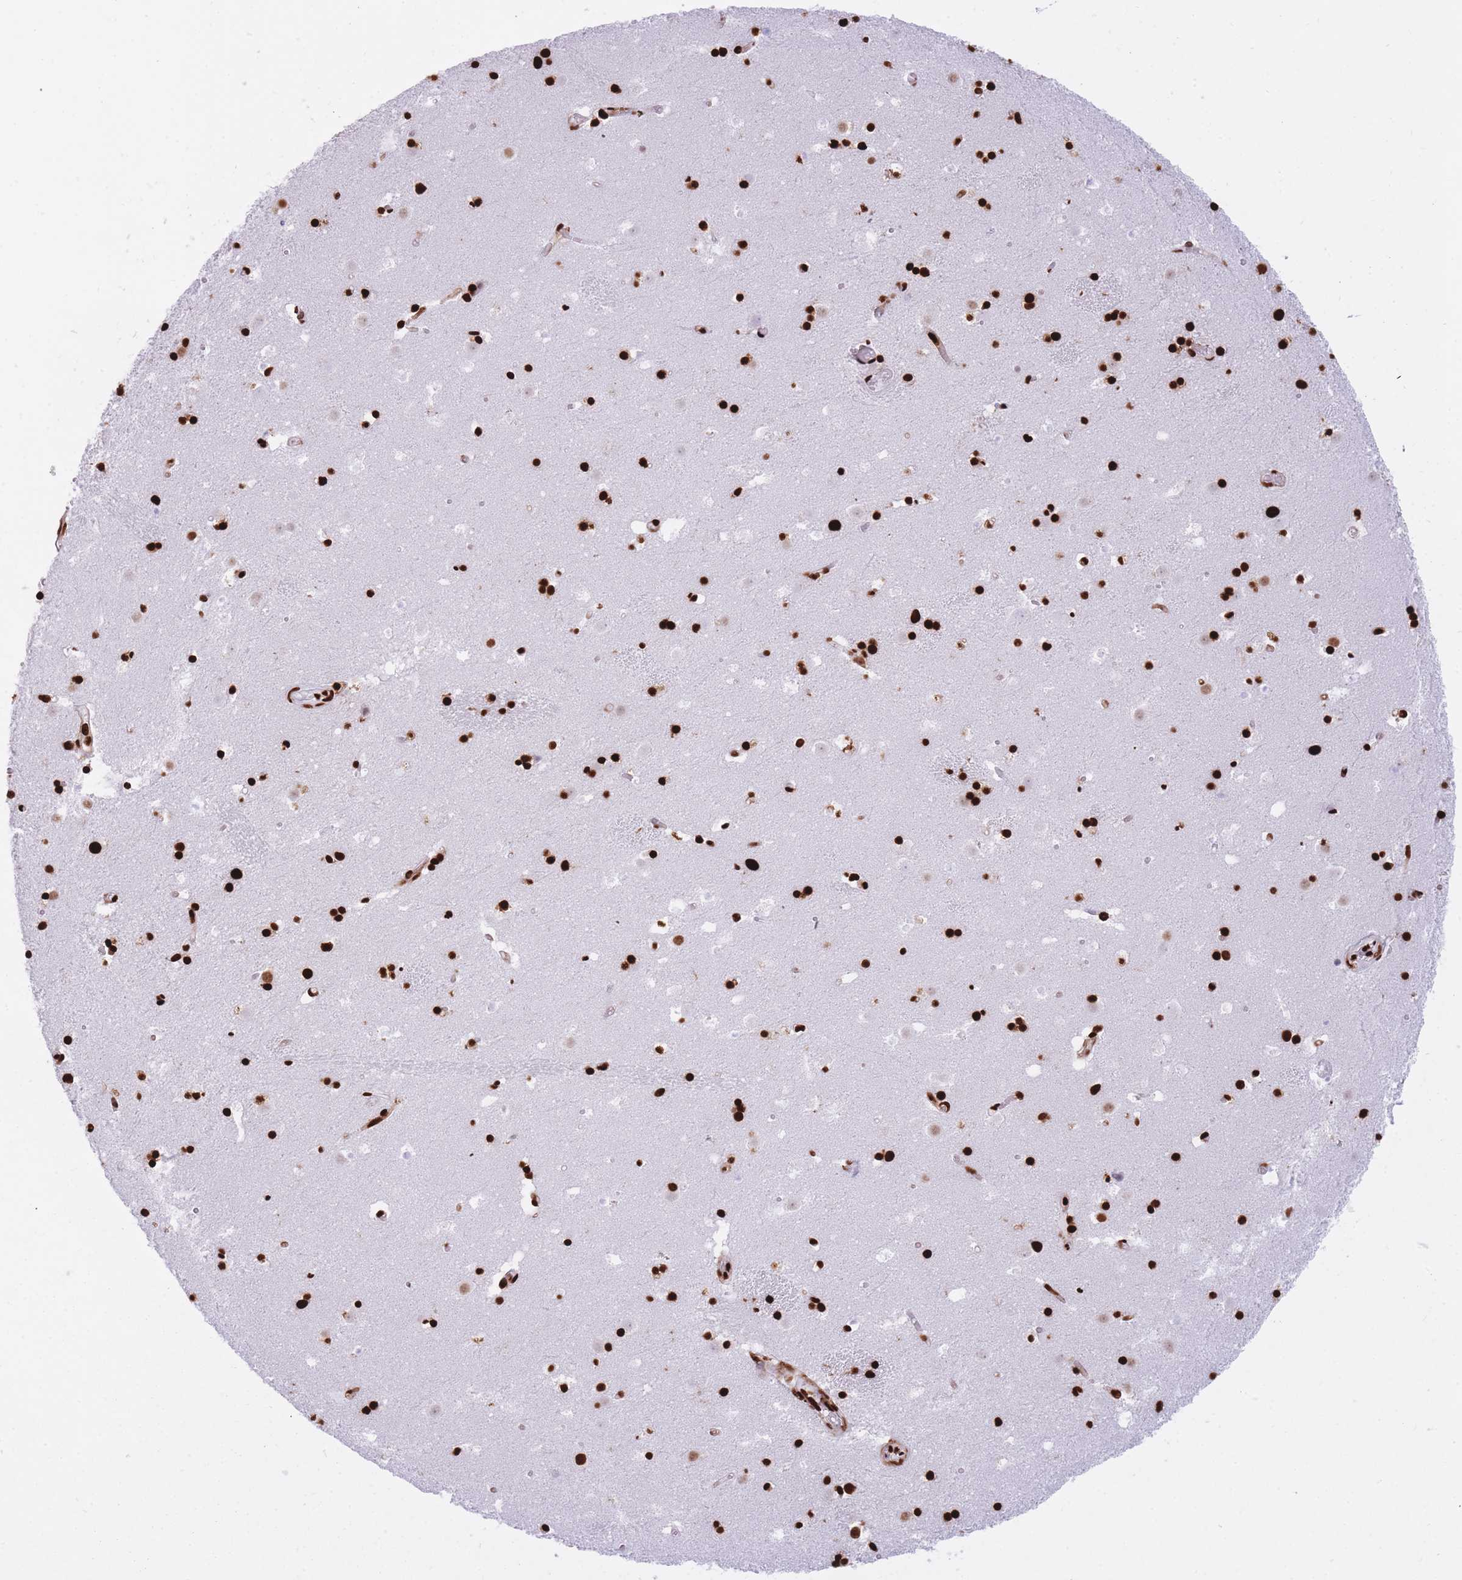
{"staining": {"intensity": "strong", "quantity": ">75%", "location": "nuclear"}, "tissue": "caudate", "cell_type": "Glial cells", "image_type": "normal", "snomed": [{"axis": "morphology", "description": "Normal tissue, NOS"}, {"axis": "topography", "description": "Lateral ventricle wall"}], "caption": "This image exhibits IHC staining of unremarkable caudate, with high strong nuclear positivity in about >75% of glial cells.", "gene": "HNRNPUL1", "patient": {"sex": "male", "age": 25}}